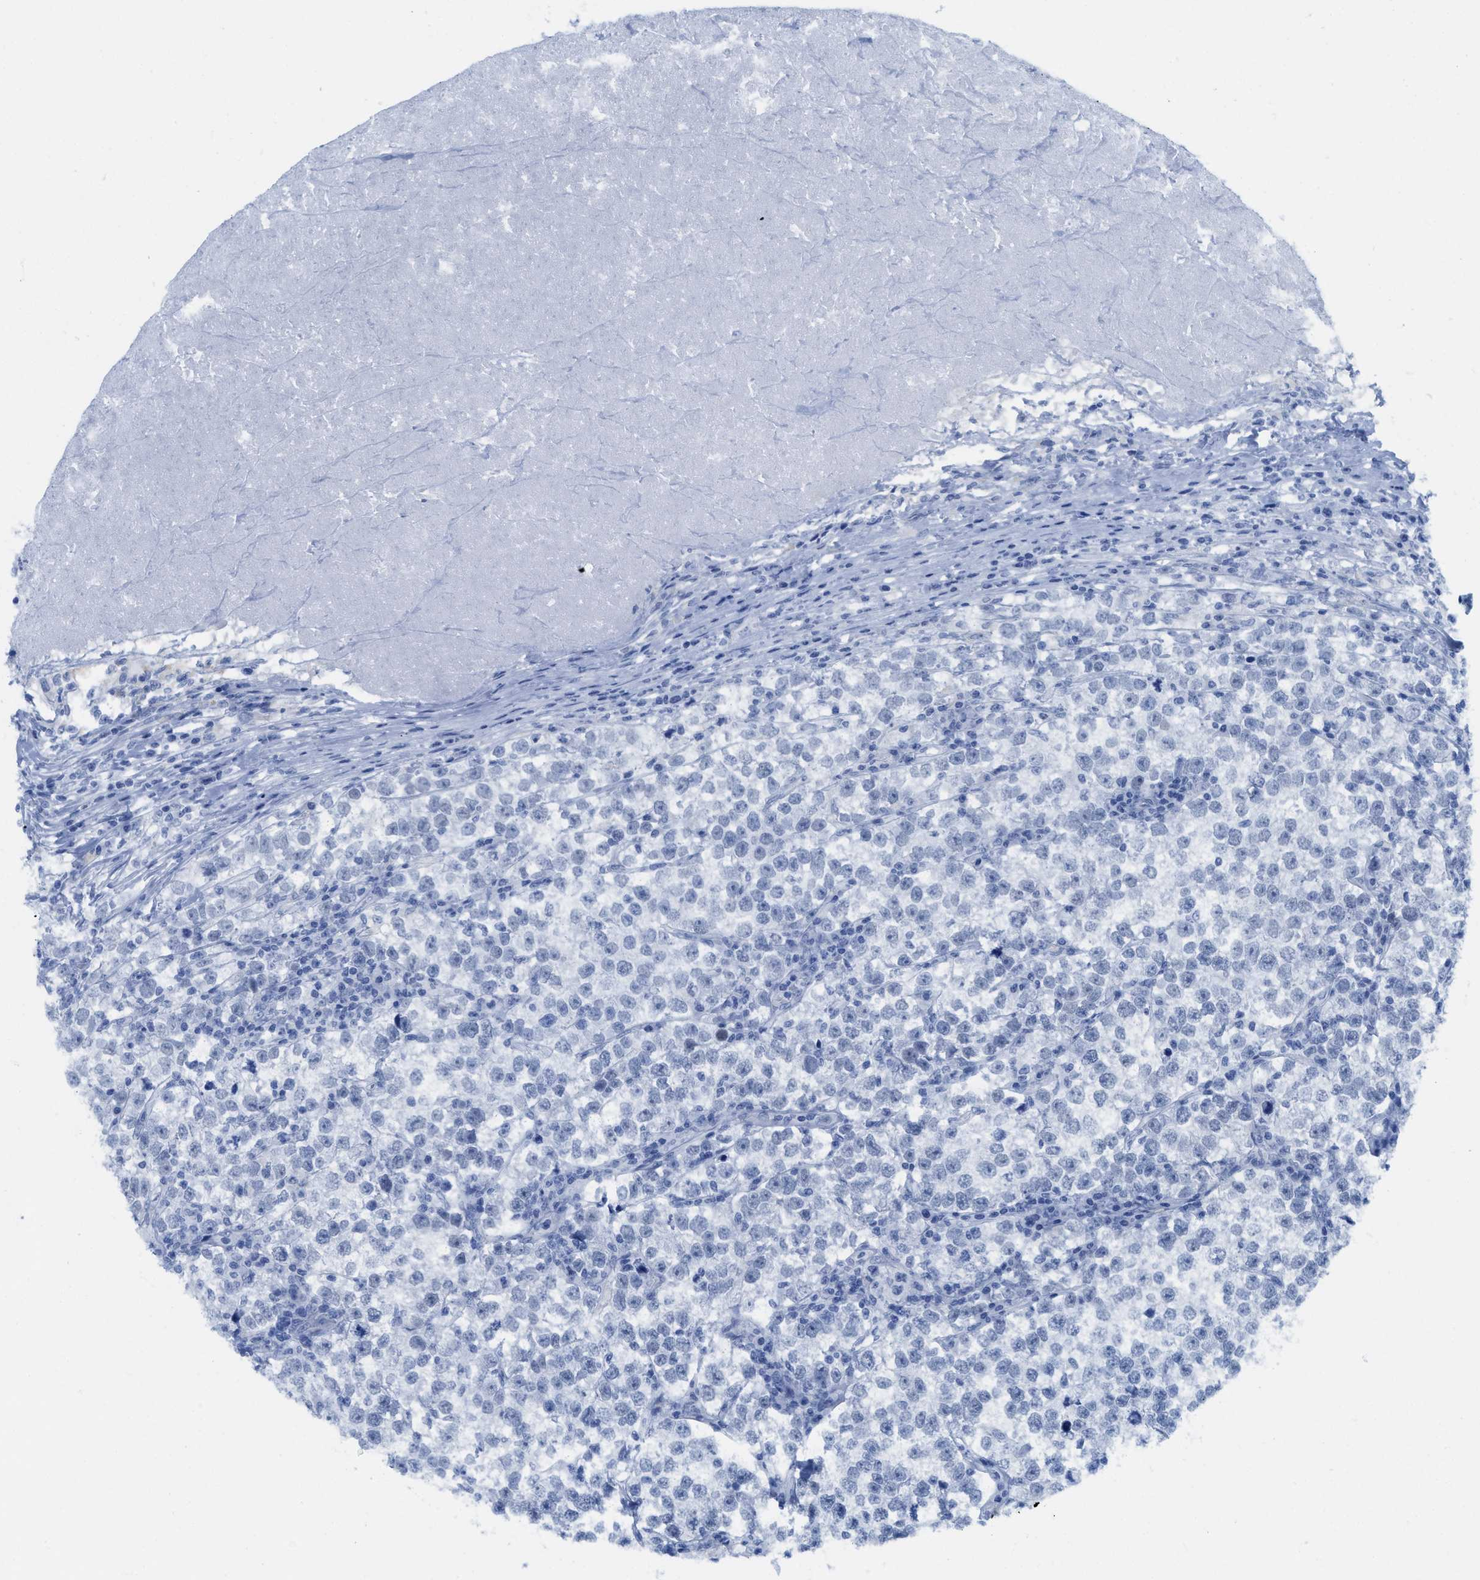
{"staining": {"intensity": "negative", "quantity": "none", "location": "none"}, "tissue": "testis cancer", "cell_type": "Tumor cells", "image_type": "cancer", "snomed": [{"axis": "morphology", "description": "Normal tissue, NOS"}, {"axis": "morphology", "description": "Seminoma, NOS"}, {"axis": "topography", "description": "Testis"}], "caption": "Immunohistochemical staining of seminoma (testis) displays no significant positivity in tumor cells.", "gene": "WDR4", "patient": {"sex": "male", "age": 43}}